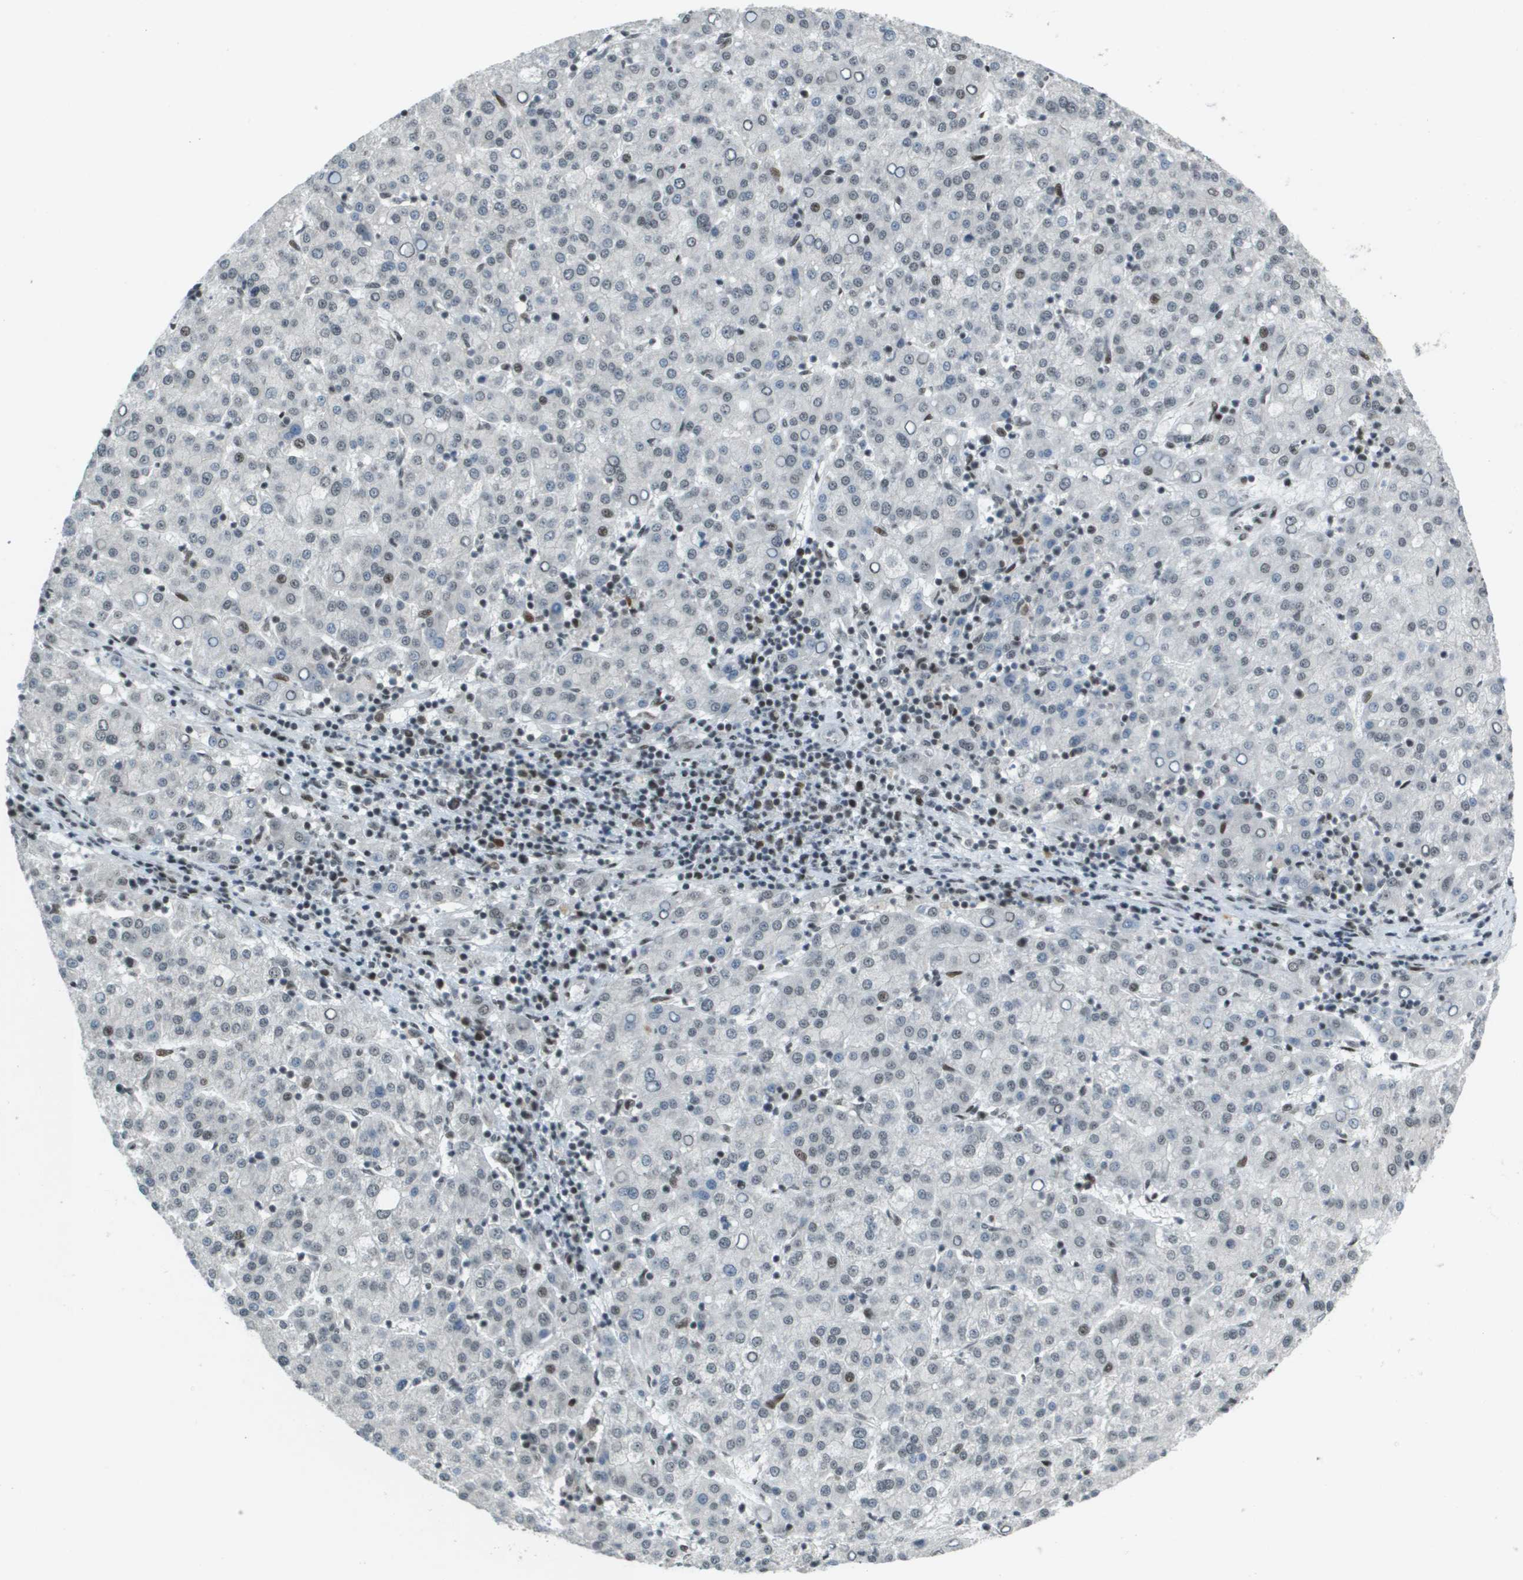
{"staining": {"intensity": "moderate", "quantity": "<25%", "location": "nuclear"}, "tissue": "liver cancer", "cell_type": "Tumor cells", "image_type": "cancer", "snomed": [{"axis": "morphology", "description": "Carcinoma, Hepatocellular, NOS"}, {"axis": "topography", "description": "Liver"}], "caption": "IHC photomicrograph of human hepatocellular carcinoma (liver) stained for a protein (brown), which displays low levels of moderate nuclear expression in about <25% of tumor cells.", "gene": "IRF7", "patient": {"sex": "female", "age": 58}}